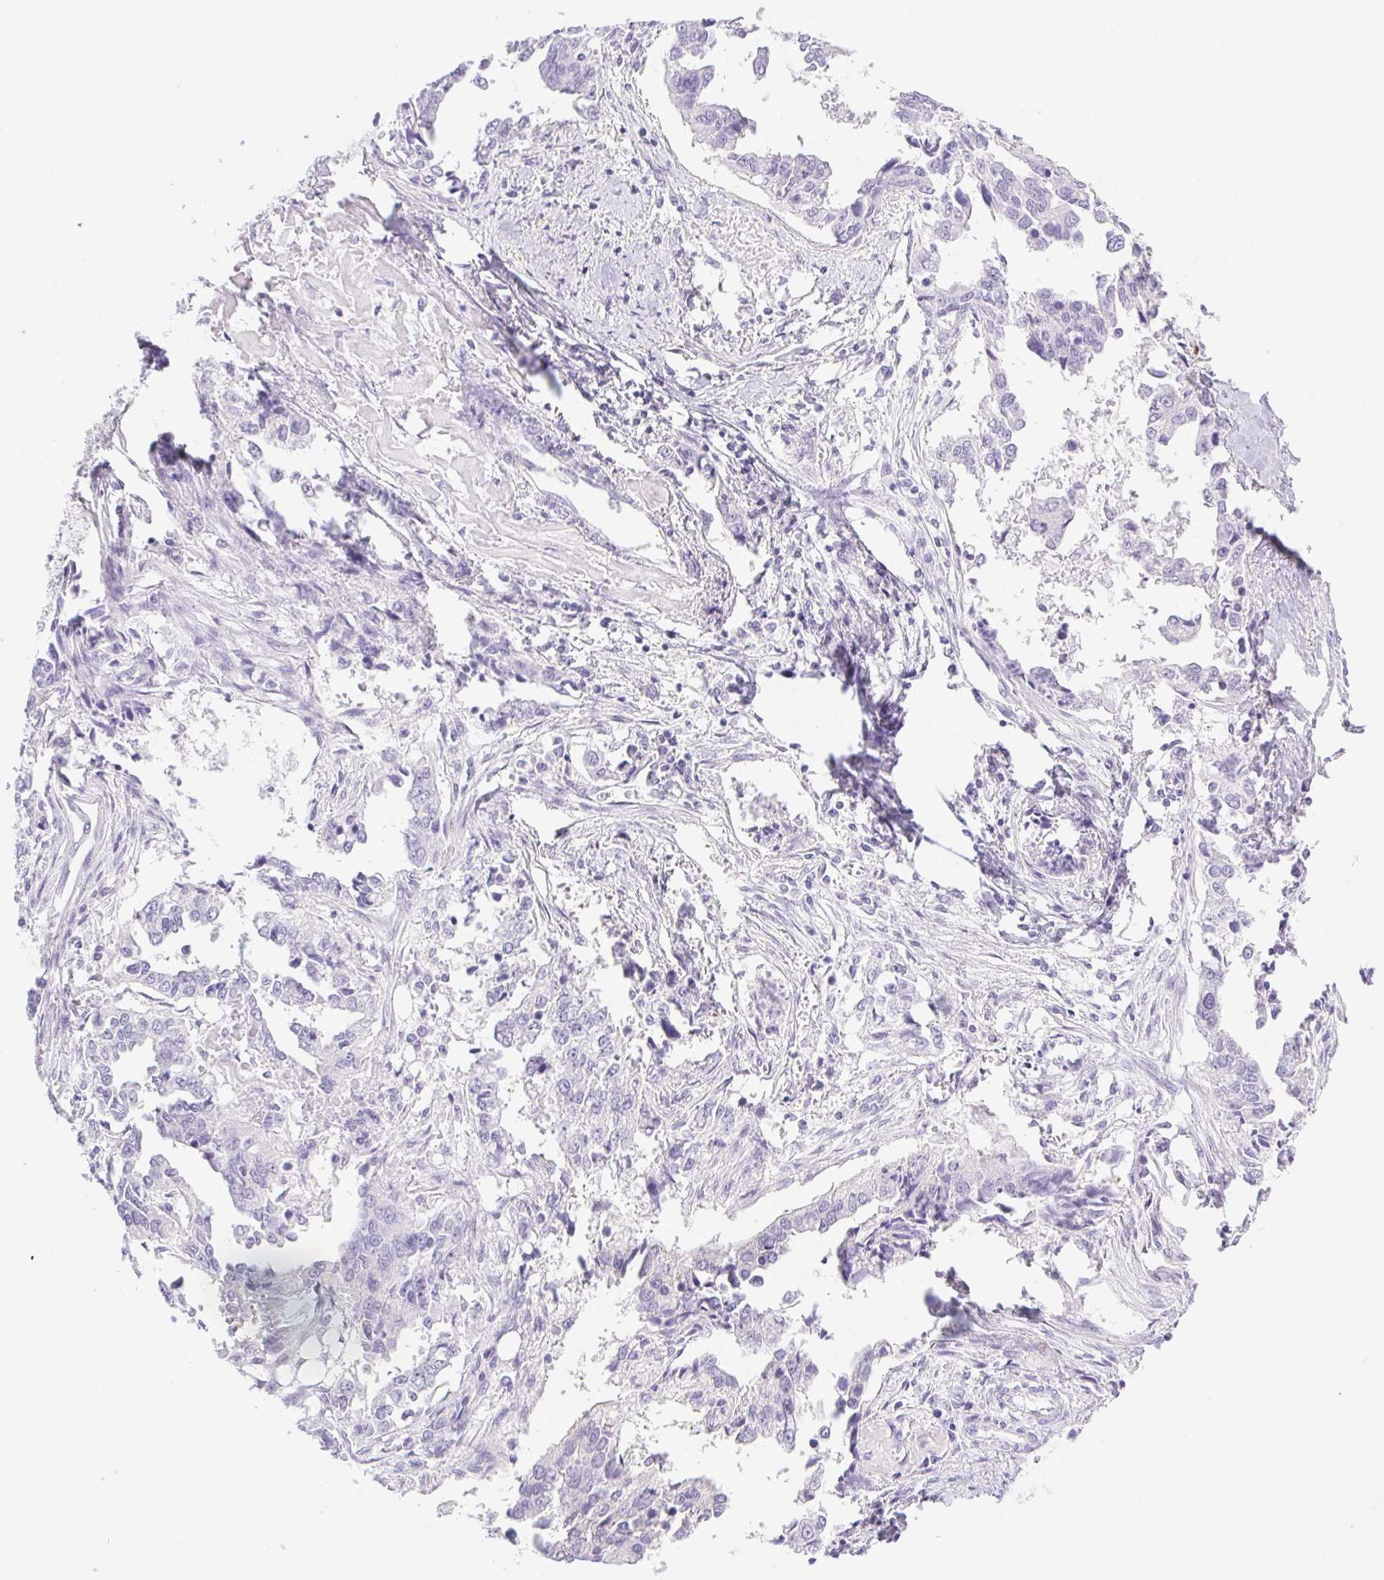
{"staining": {"intensity": "negative", "quantity": "none", "location": "none"}, "tissue": "ovarian cancer", "cell_type": "Tumor cells", "image_type": "cancer", "snomed": [{"axis": "morphology", "description": "Cystadenocarcinoma, serous, NOS"}, {"axis": "topography", "description": "Ovary"}], "caption": "DAB immunohistochemical staining of ovarian cancer demonstrates no significant positivity in tumor cells.", "gene": "PNLIP", "patient": {"sex": "female", "age": 75}}